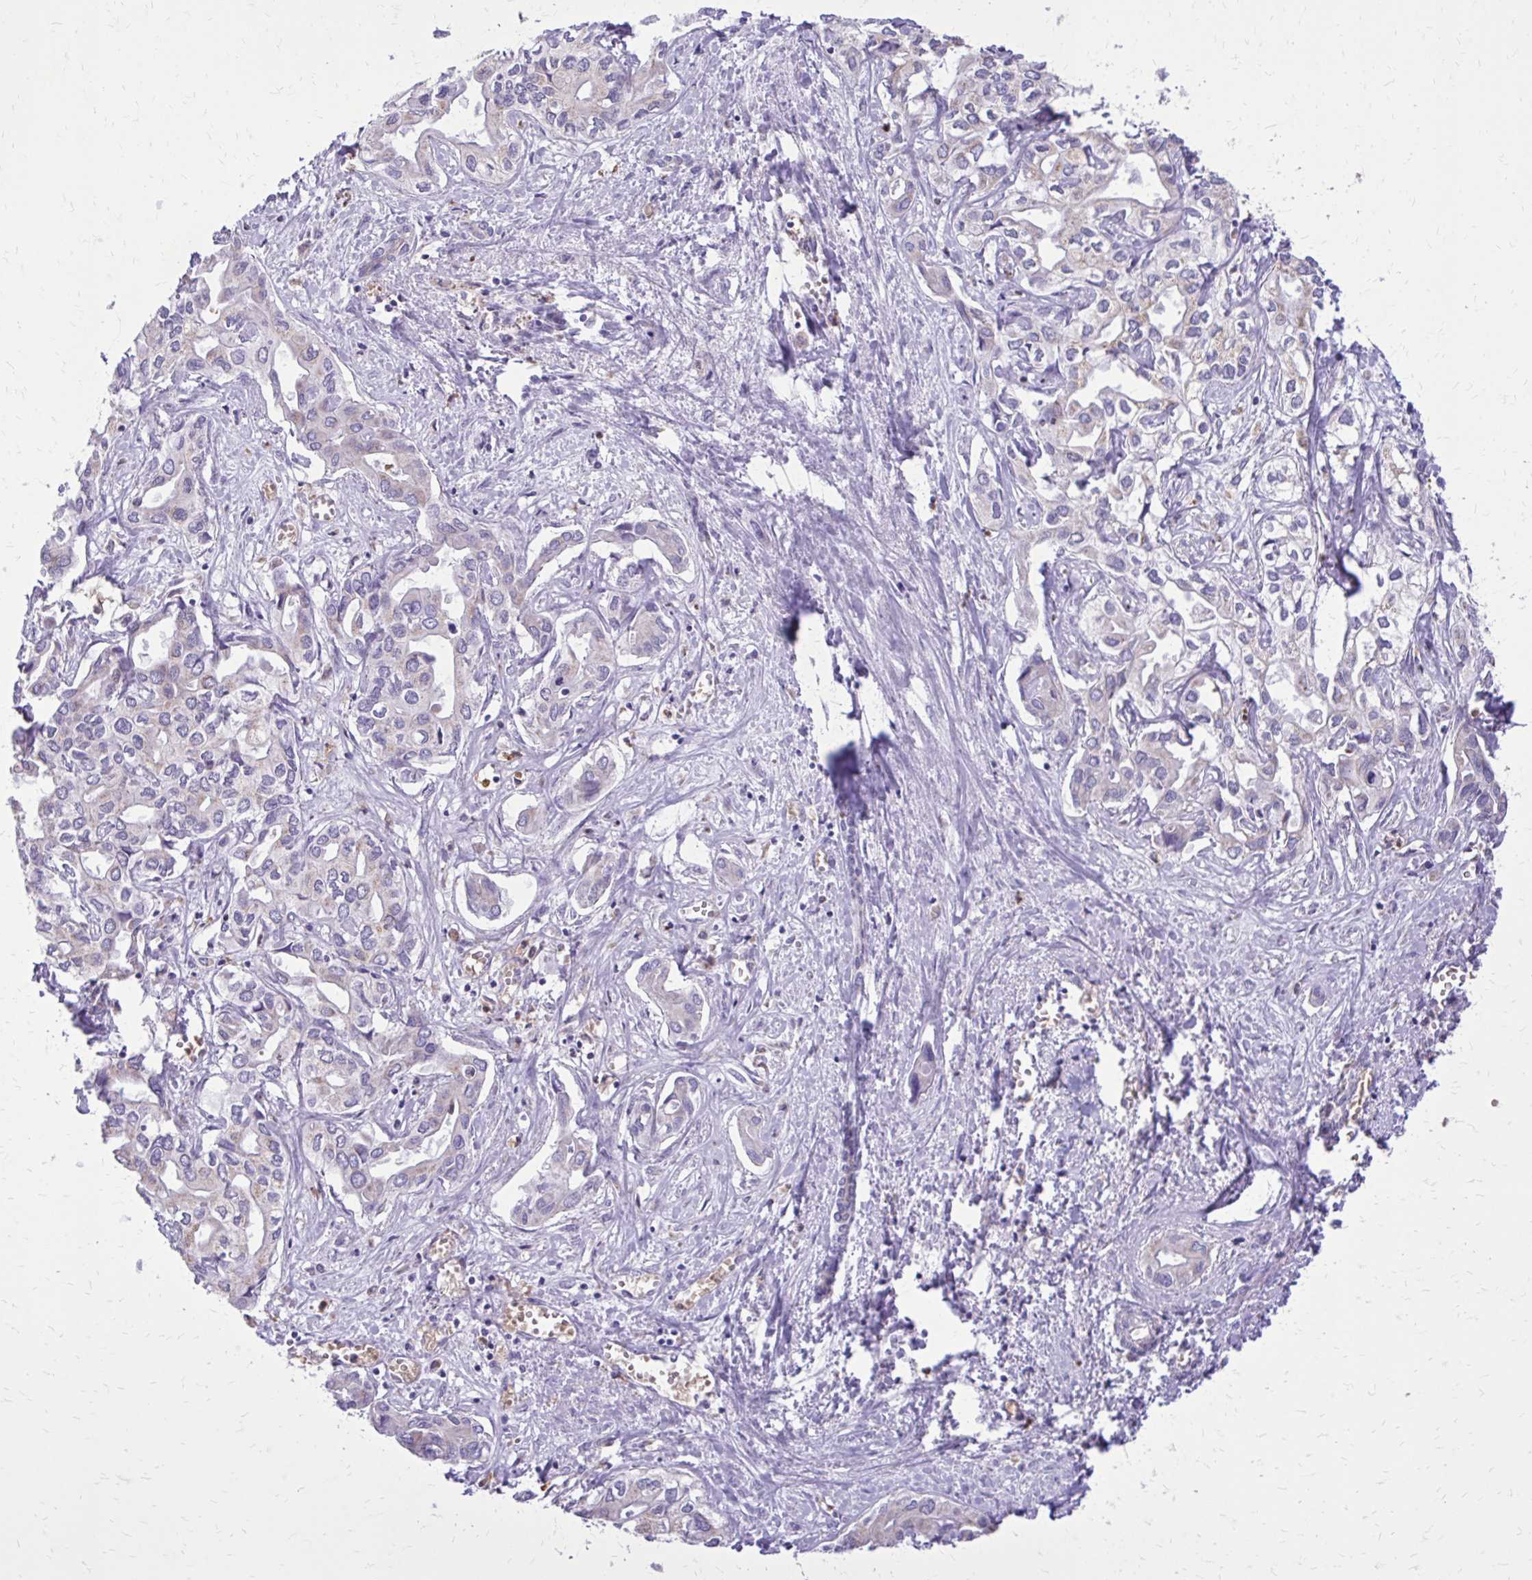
{"staining": {"intensity": "negative", "quantity": "none", "location": "none"}, "tissue": "liver cancer", "cell_type": "Tumor cells", "image_type": "cancer", "snomed": [{"axis": "morphology", "description": "Cholangiocarcinoma"}, {"axis": "topography", "description": "Liver"}], "caption": "Immunohistochemistry image of neoplastic tissue: liver cancer stained with DAB (3,3'-diaminobenzidine) displays no significant protein positivity in tumor cells.", "gene": "CAT", "patient": {"sex": "female", "age": 64}}